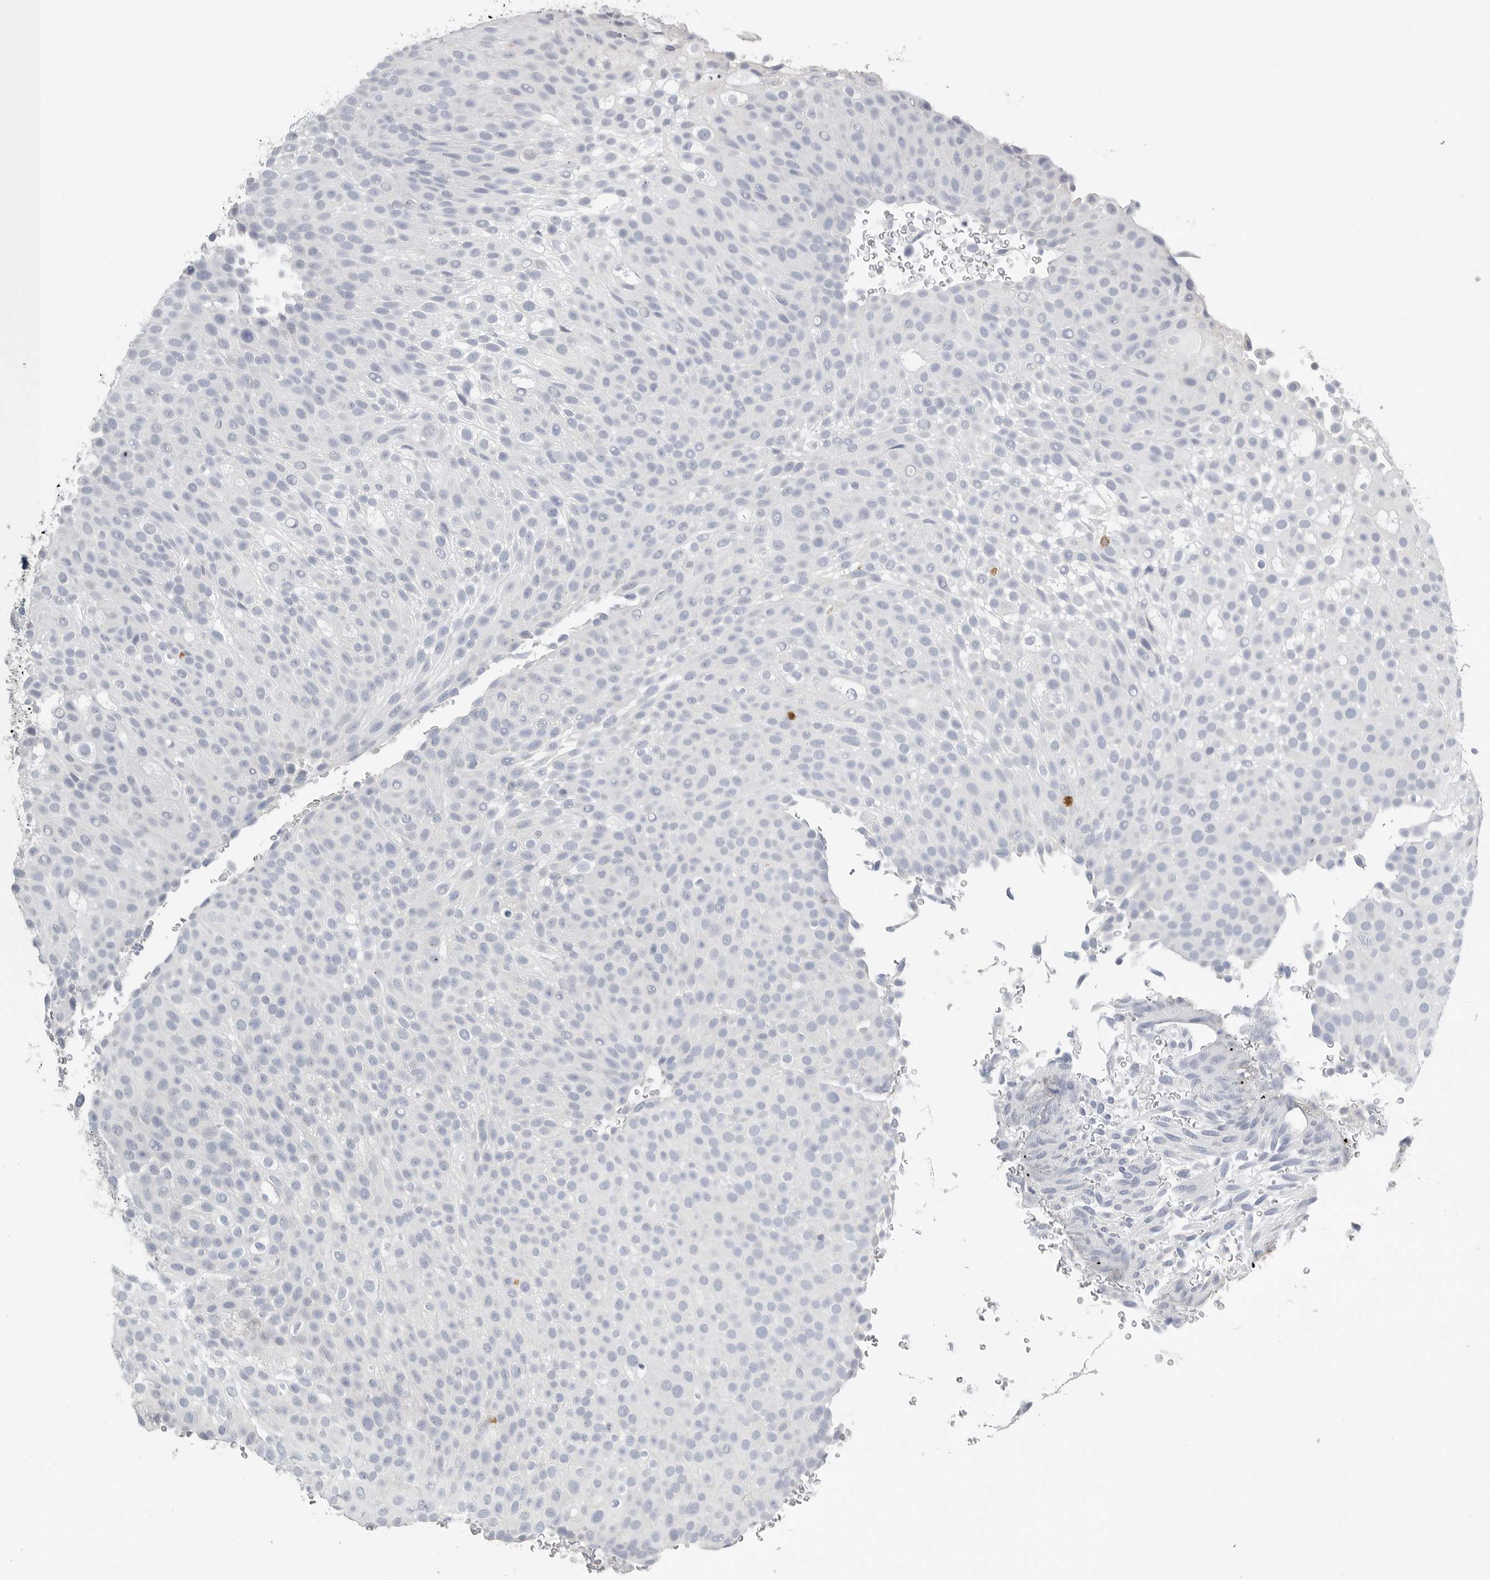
{"staining": {"intensity": "negative", "quantity": "none", "location": "none"}, "tissue": "urothelial cancer", "cell_type": "Tumor cells", "image_type": "cancer", "snomed": [{"axis": "morphology", "description": "Urothelial carcinoma, Low grade"}, {"axis": "topography", "description": "Urinary bladder"}], "caption": "DAB immunohistochemical staining of human urothelial carcinoma (low-grade) exhibits no significant staining in tumor cells.", "gene": "TIMP1", "patient": {"sex": "male", "age": 78}}